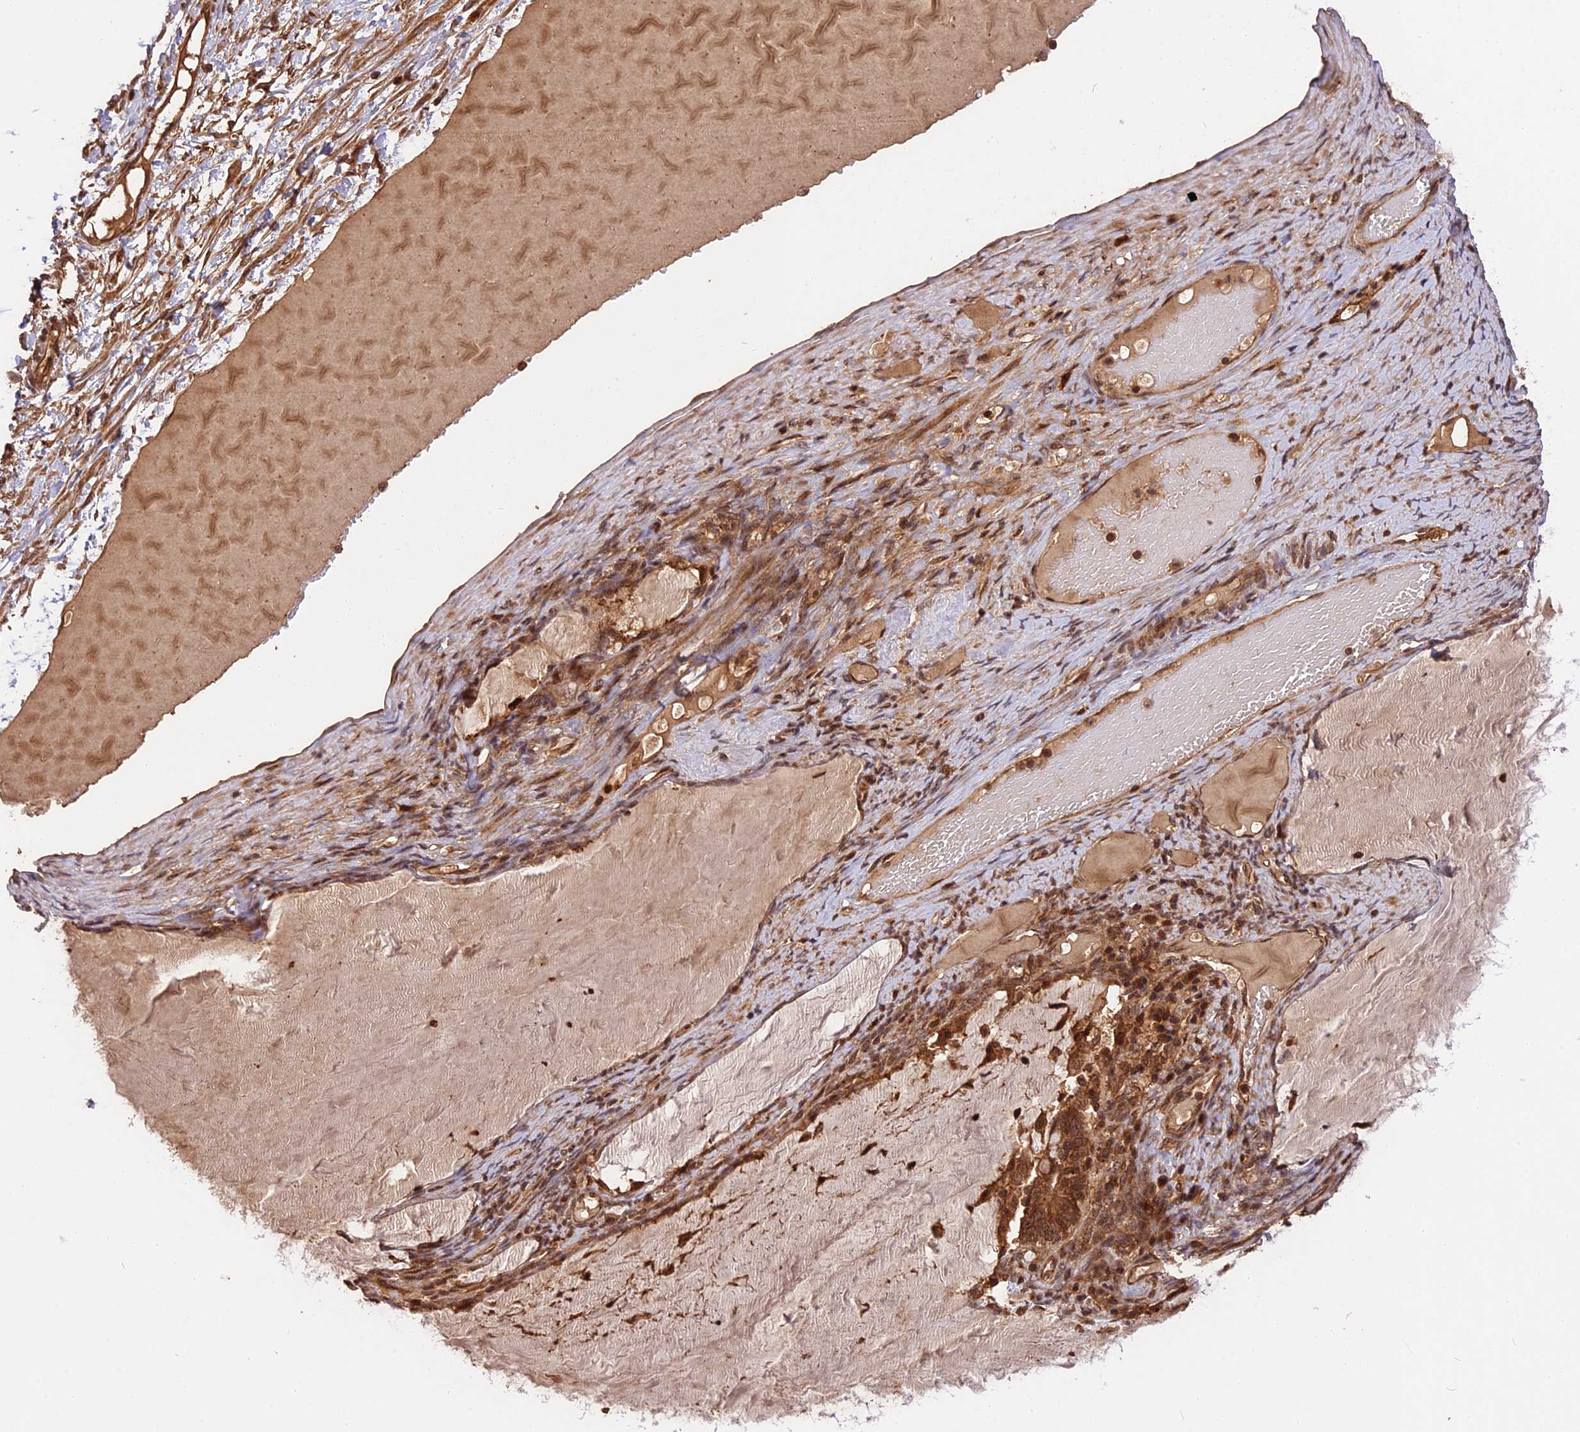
{"staining": {"intensity": "strong", "quantity": ">75%", "location": "cytoplasmic/membranous,nuclear"}, "tissue": "ovarian cancer", "cell_type": "Tumor cells", "image_type": "cancer", "snomed": [{"axis": "morphology", "description": "Cystadenocarcinoma, mucinous, NOS"}, {"axis": "topography", "description": "Ovary"}], "caption": "An IHC photomicrograph of neoplastic tissue is shown. Protein staining in brown shows strong cytoplasmic/membranous and nuclear positivity in ovarian cancer (mucinous cystadenocarcinoma) within tumor cells.", "gene": "ESCO1", "patient": {"sex": "female", "age": 61}}